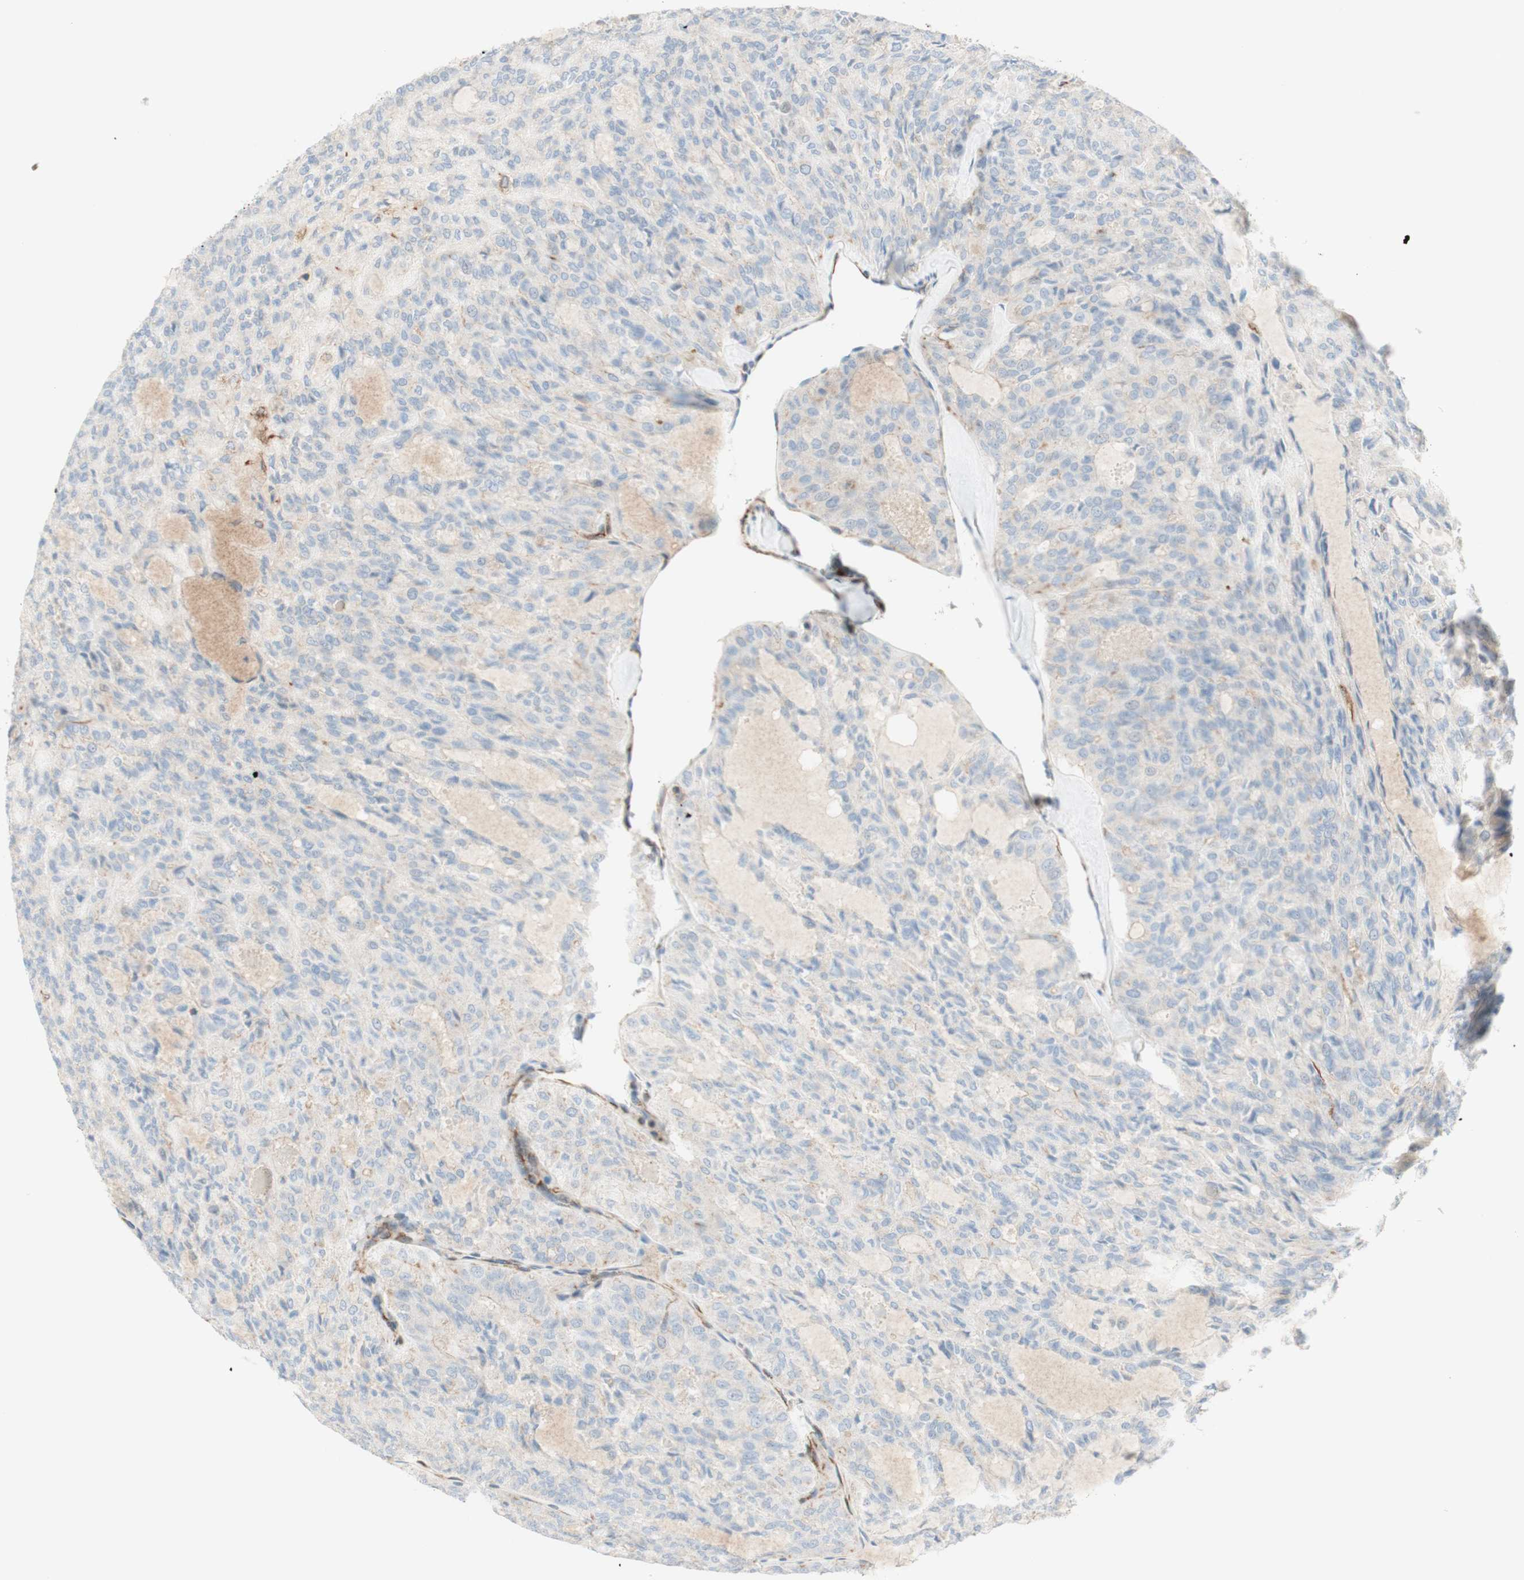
{"staining": {"intensity": "weak", "quantity": ">75%", "location": "cytoplasmic/membranous"}, "tissue": "thyroid cancer", "cell_type": "Tumor cells", "image_type": "cancer", "snomed": [{"axis": "morphology", "description": "Follicular adenoma carcinoma, NOS"}, {"axis": "topography", "description": "Thyroid gland"}], "caption": "Immunohistochemistry (IHC) micrograph of thyroid cancer stained for a protein (brown), which shows low levels of weak cytoplasmic/membranous positivity in about >75% of tumor cells.", "gene": "POU2AF1", "patient": {"sex": "male", "age": 75}}